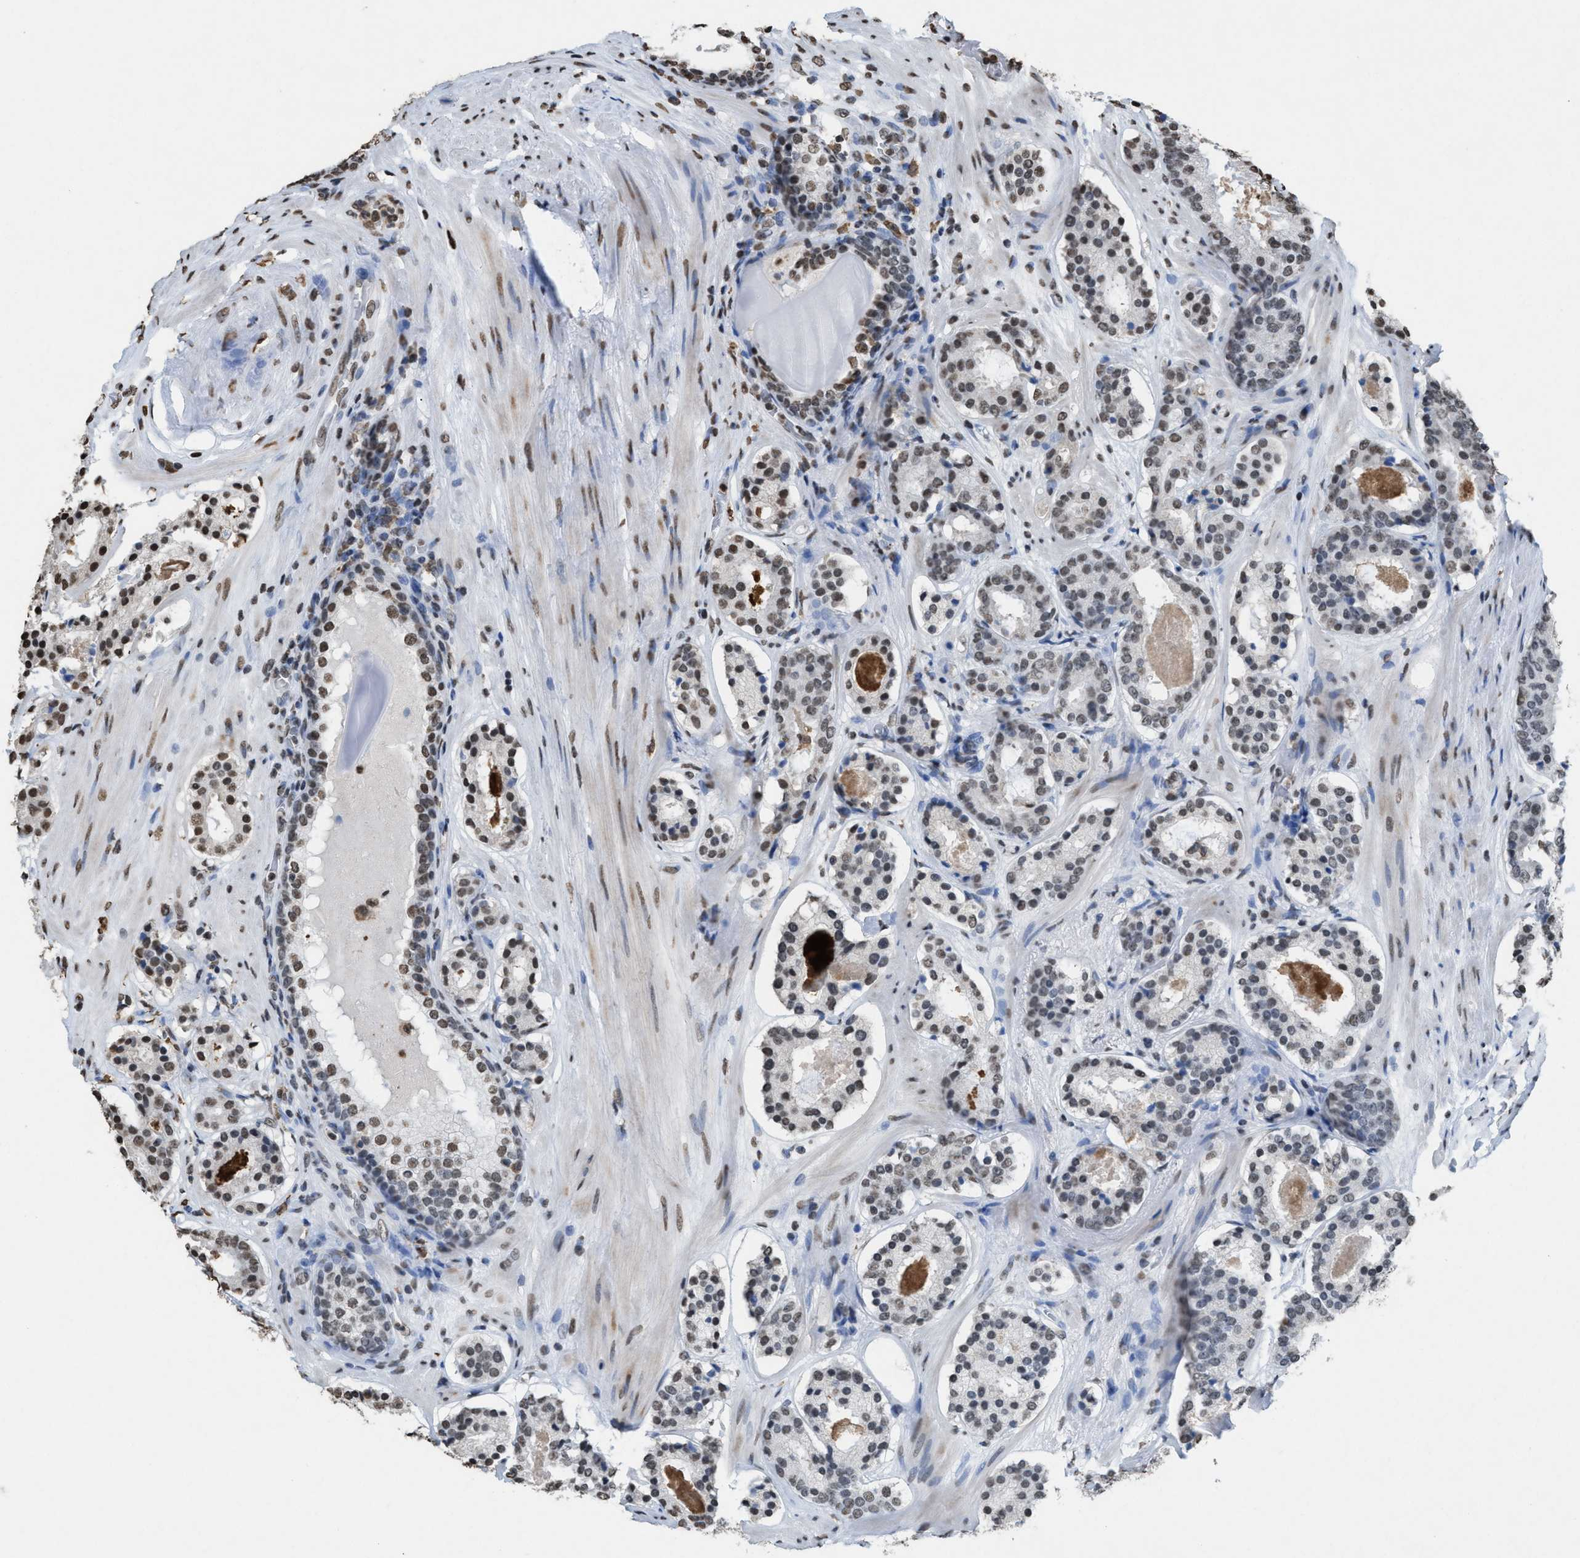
{"staining": {"intensity": "weak", "quantity": "25%-75%", "location": "nuclear"}, "tissue": "prostate cancer", "cell_type": "Tumor cells", "image_type": "cancer", "snomed": [{"axis": "morphology", "description": "Adenocarcinoma, Low grade"}, {"axis": "topography", "description": "Prostate"}], "caption": "An IHC image of tumor tissue is shown. Protein staining in brown shows weak nuclear positivity in prostate cancer within tumor cells.", "gene": "NUP88", "patient": {"sex": "male", "age": 69}}